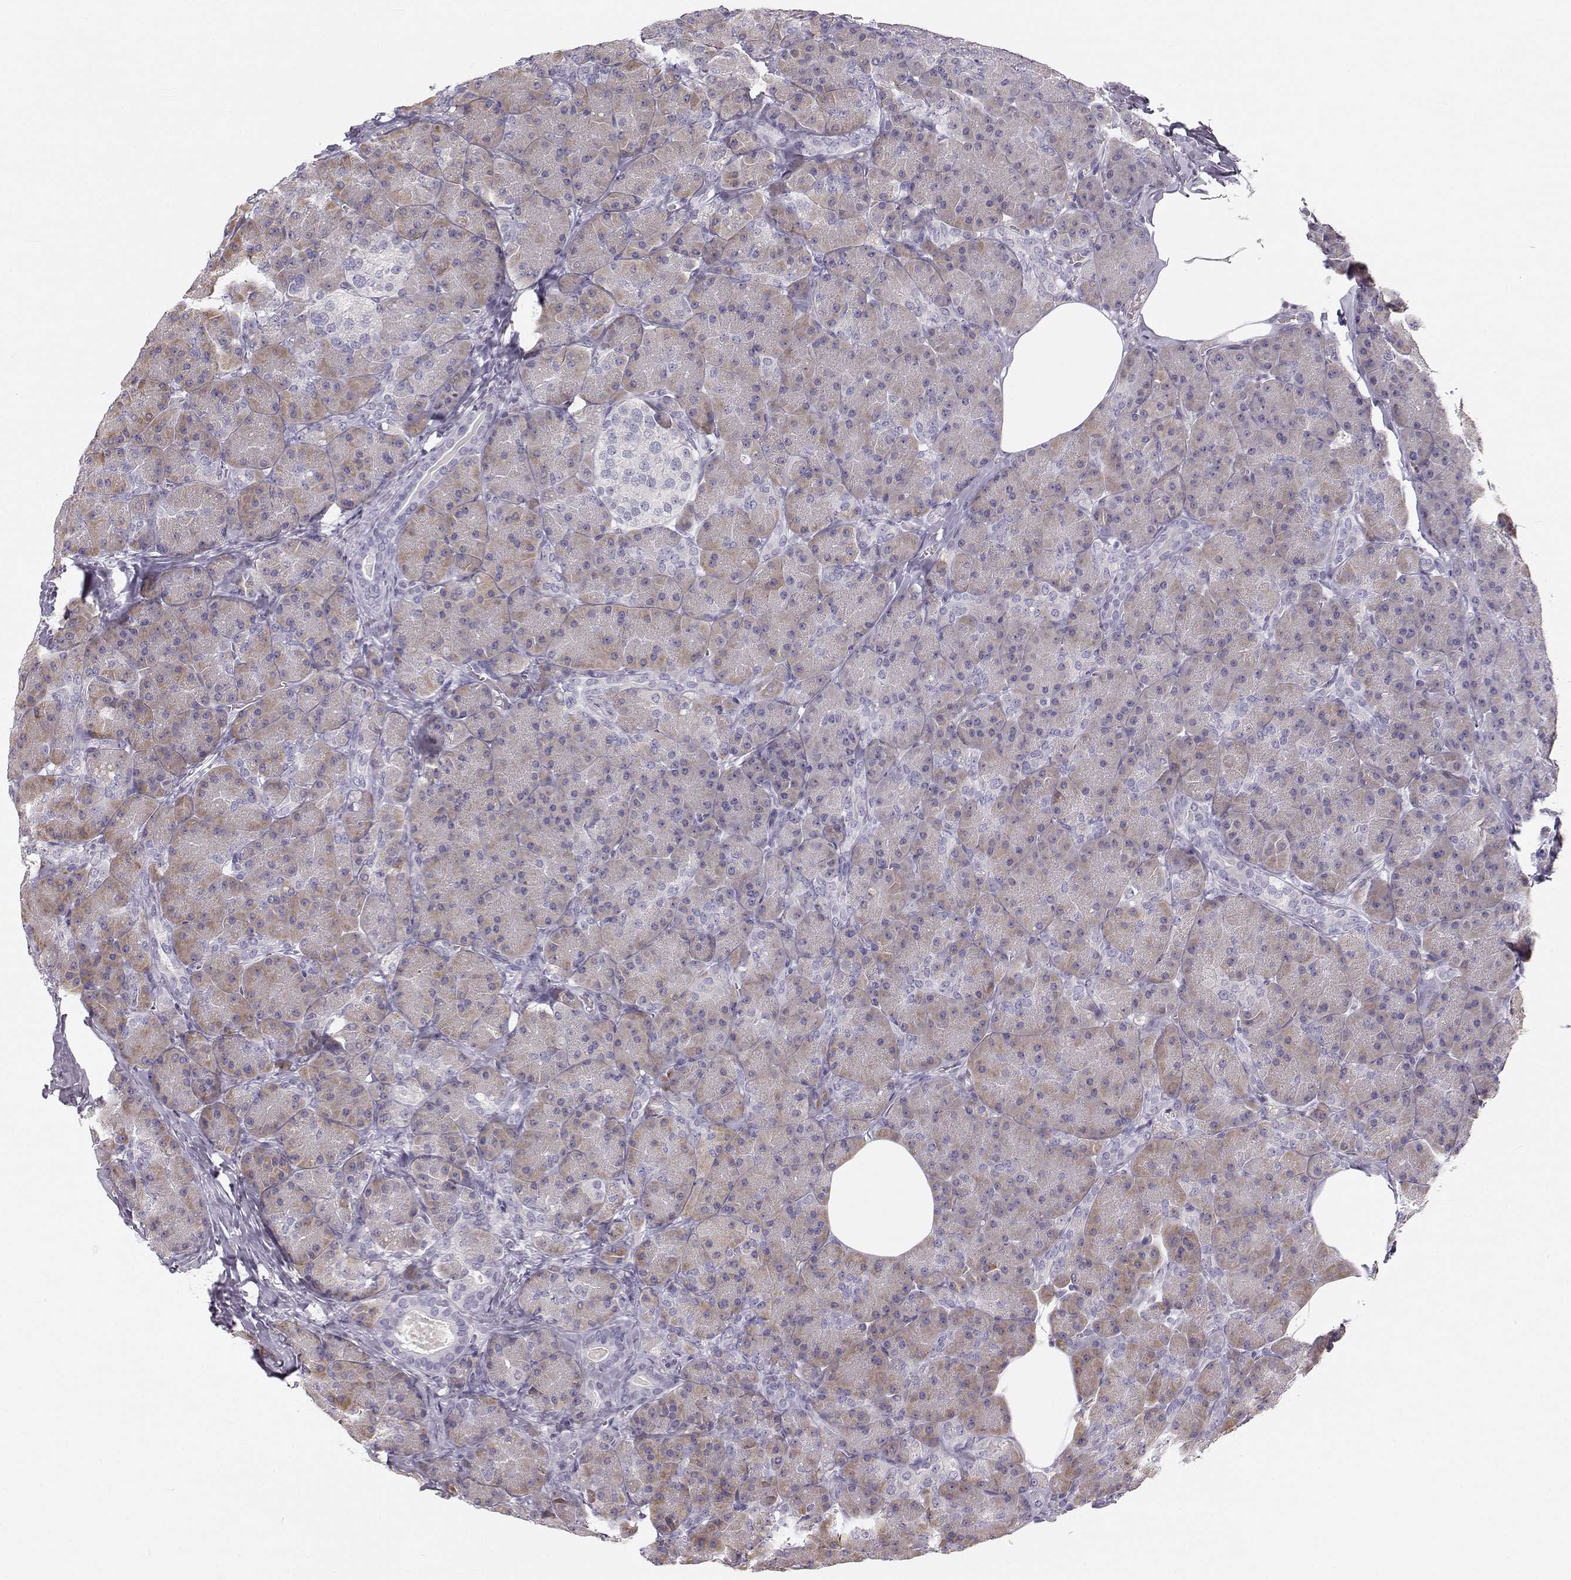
{"staining": {"intensity": "weak", "quantity": "25%-75%", "location": "cytoplasmic/membranous"}, "tissue": "pancreas", "cell_type": "Exocrine glandular cells", "image_type": "normal", "snomed": [{"axis": "morphology", "description": "Normal tissue, NOS"}, {"axis": "topography", "description": "Pancreas"}], "caption": "This is an image of immunohistochemistry staining of benign pancreas, which shows weak positivity in the cytoplasmic/membranous of exocrine glandular cells.", "gene": "OIP5", "patient": {"sex": "male", "age": 57}}